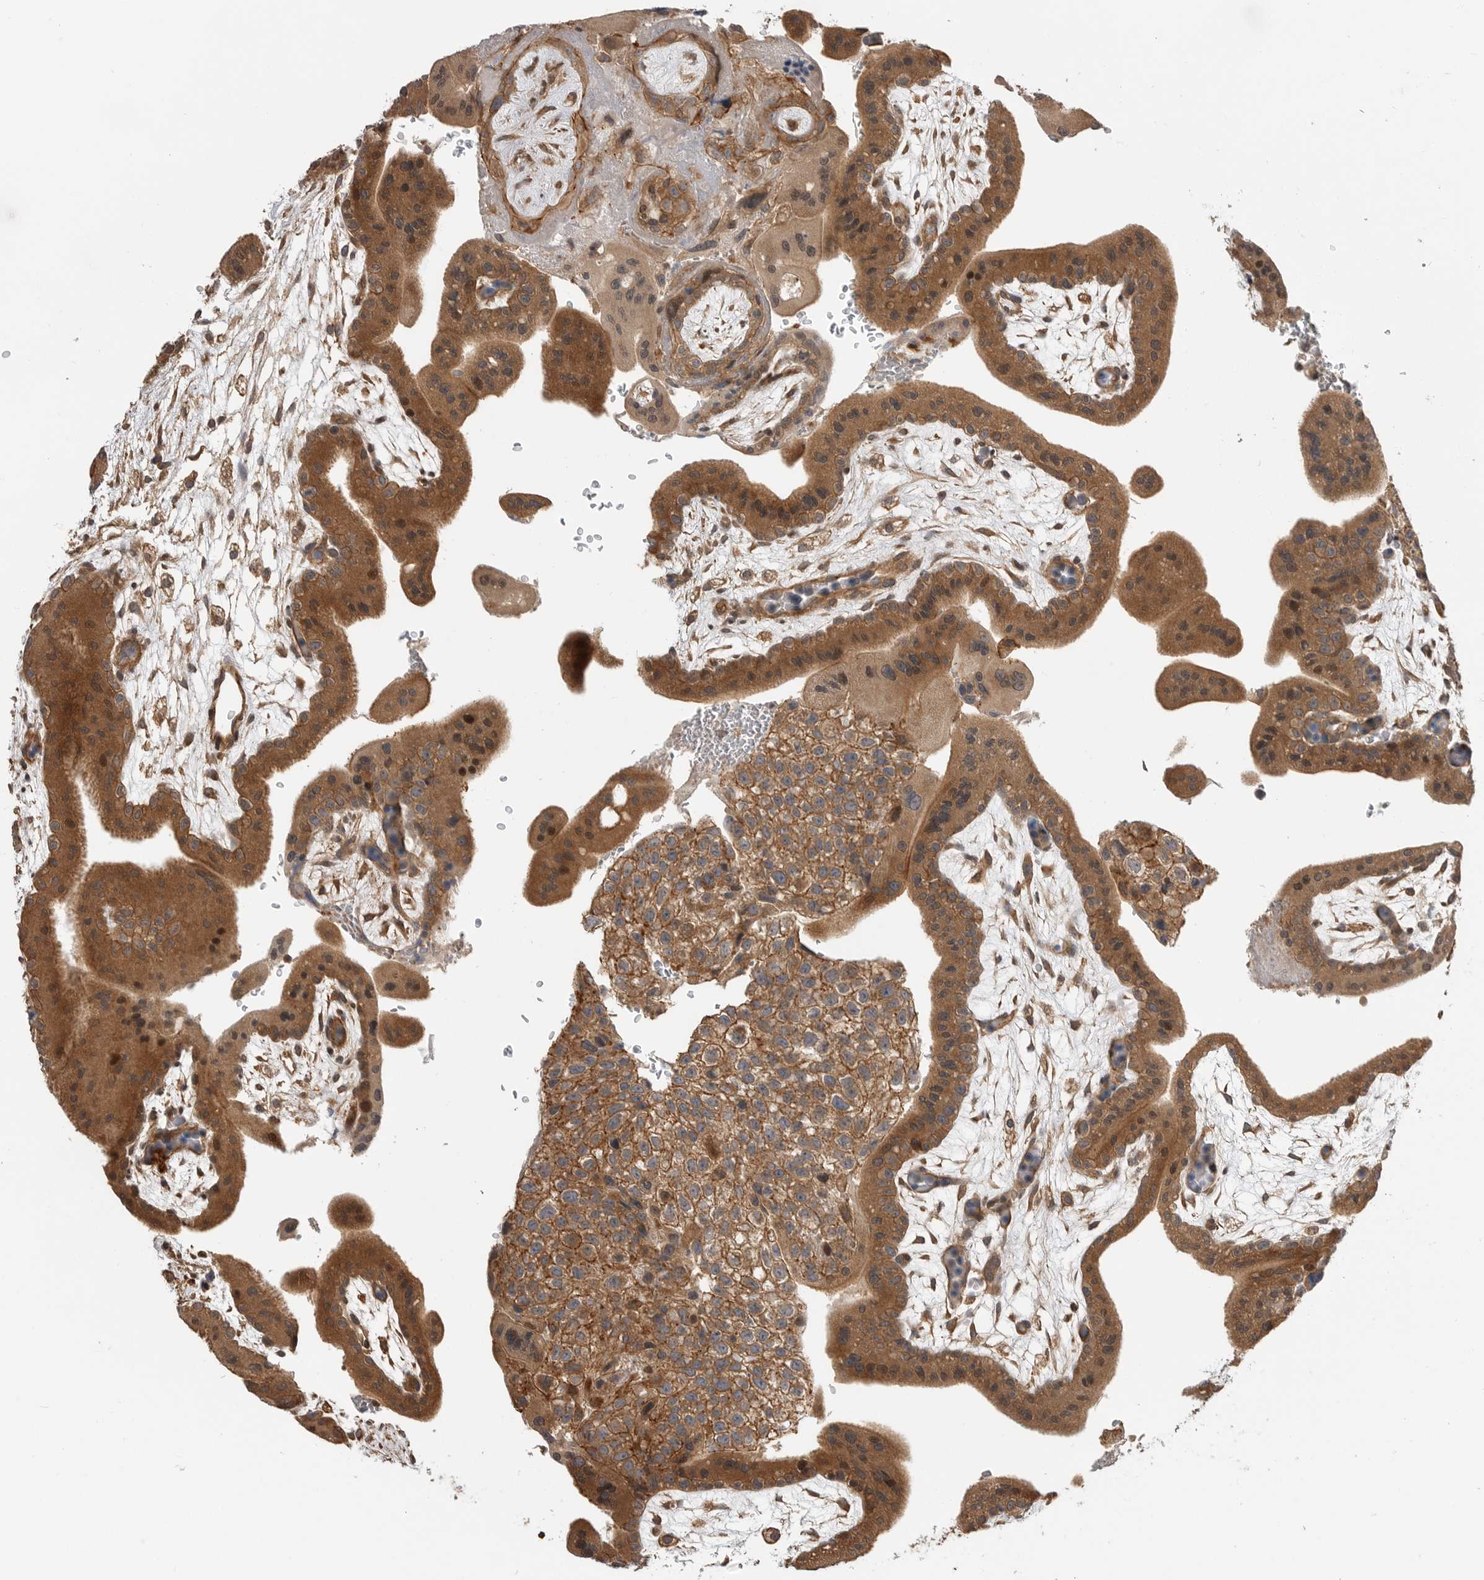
{"staining": {"intensity": "weak", "quantity": "<25%", "location": "cytoplasmic/membranous"}, "tissue": "placenta", "cell_type": "Decidual cells", "image_type": "normal", "snomed": [{"axis": "morphology", "description": "Normal tissue, NOS"}, {"axis": "topography", "description": "Placenta"}], "caption": "A high-resolution micrograph shows immunohistochemistry (IHC) staining of benign placenta, which demonstrates no significant staining in decidual cells.", "gene": "TRIM56", "patient": {"sex": "female", "age": 35}}